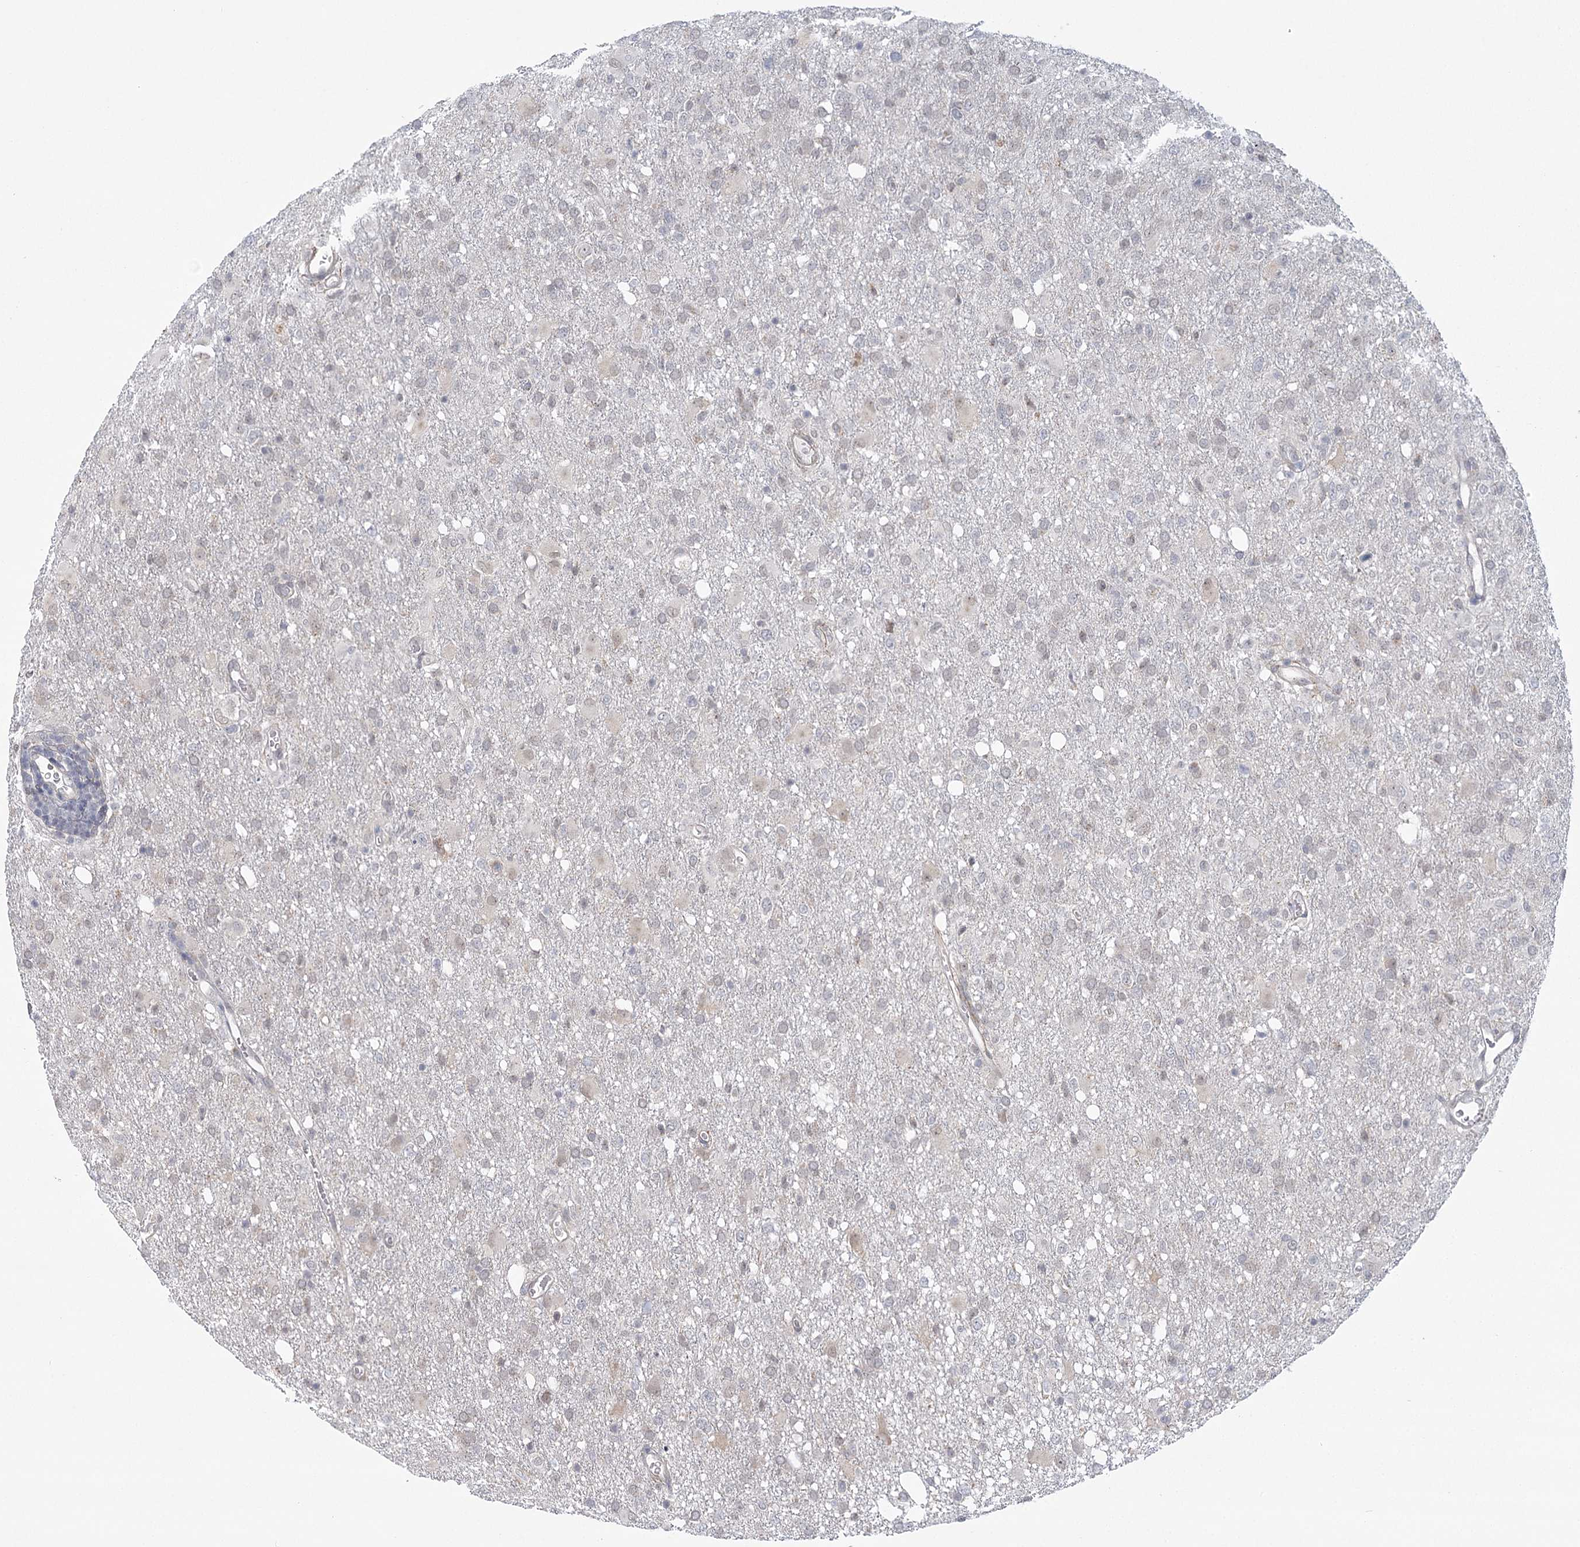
{"staining": {"intensity": "negative", "quantity": "none", "location": "none"}, "tissue": "glioma", "cell_type": "Tumor cells", "image_type": "cancer", "snomed": [{"axis": "morphology", "description": "Glioma, malignant, High grade"}, {"axis": "topography", "description": "Brain"}], "caption": "Immunohistochemistry (IHC) micrograph of high-grade glioma (malignant) stained for a protein (brown), which displays no staining in tumor cells.", "gene": "MED28", "patient": {"sex": "female", "age": 57}}